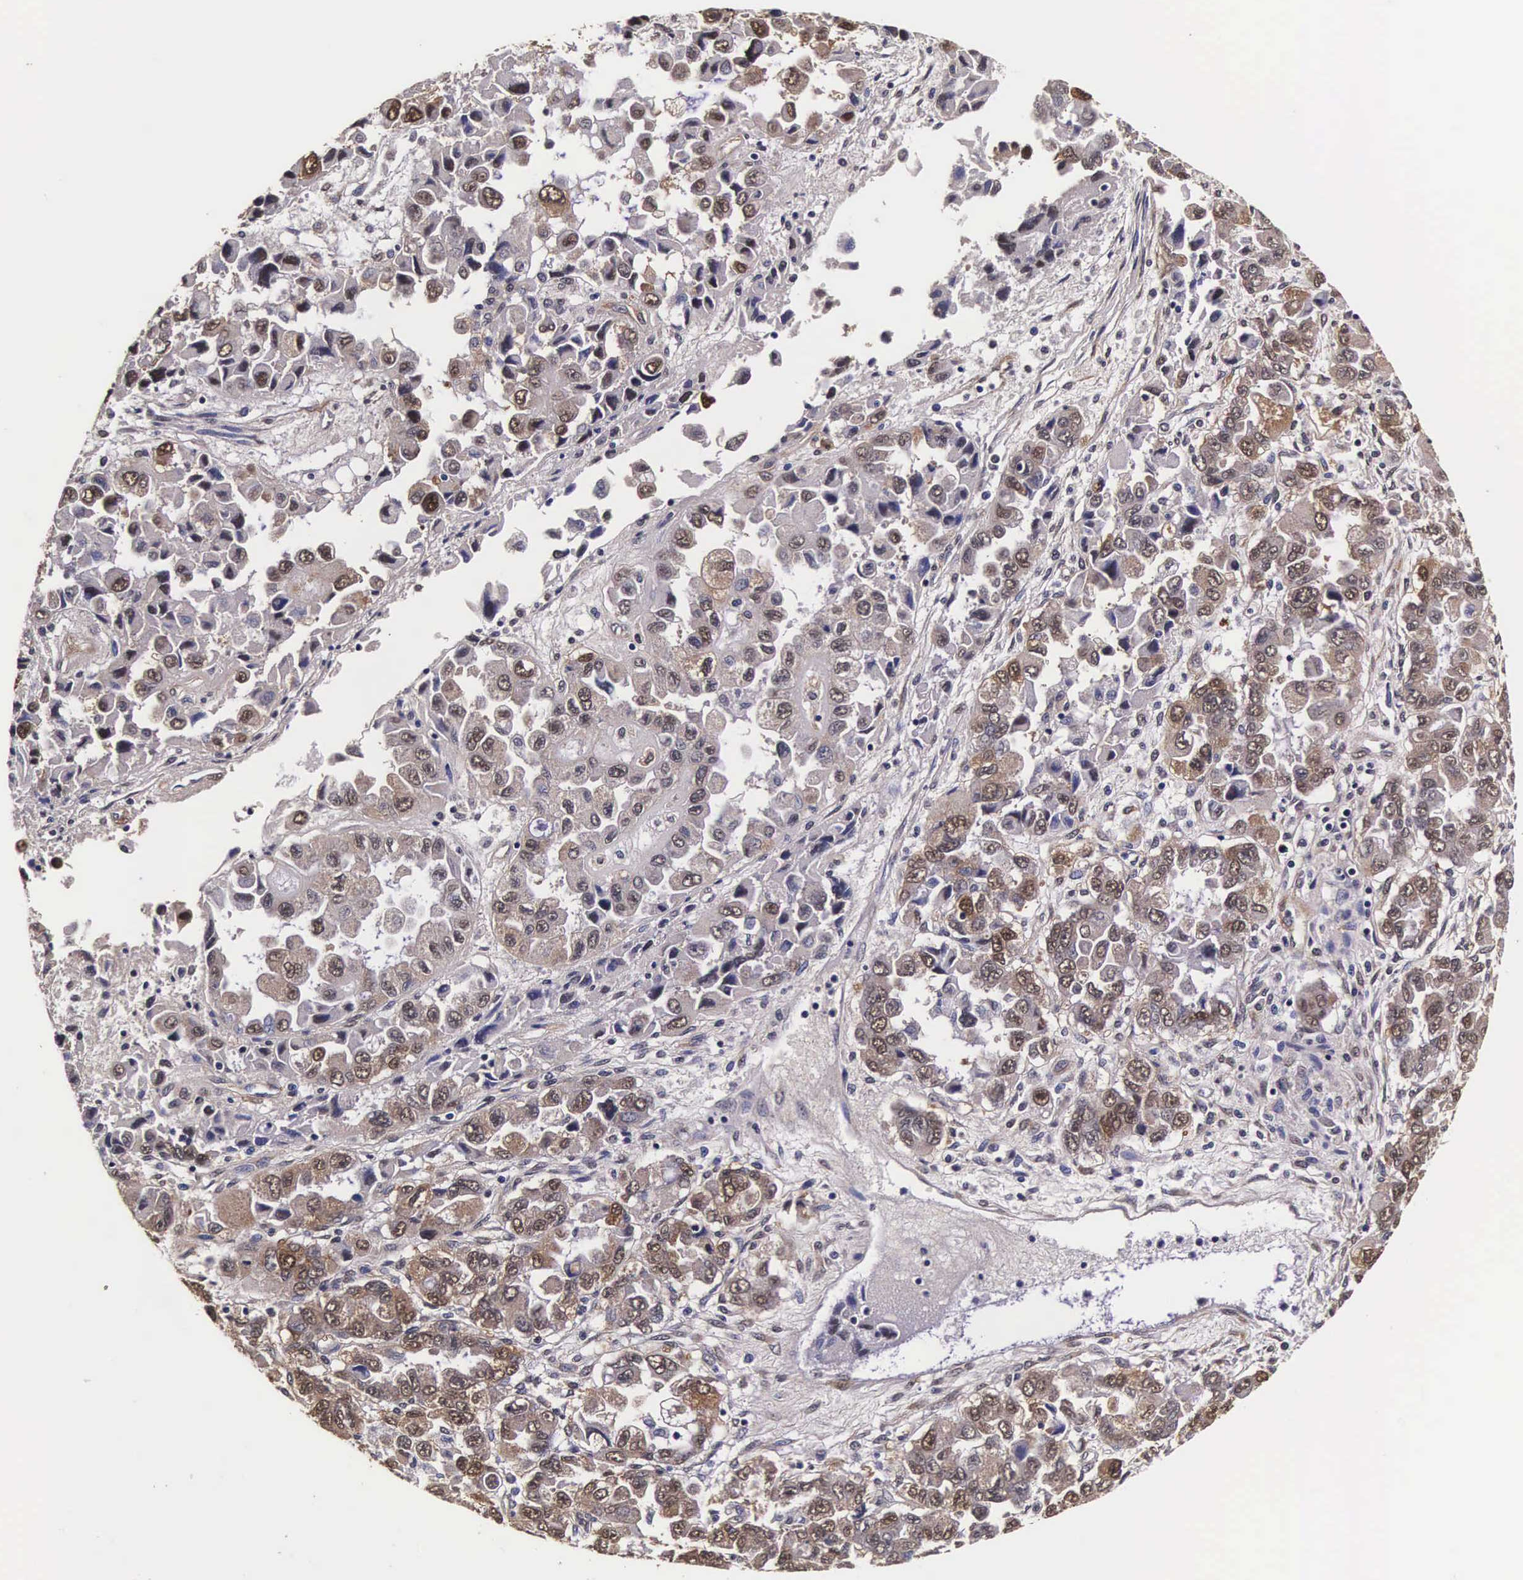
{"staining": {"intensity": "moderate", "quantity": "25%-75%", "location": "cytoplasmic/membranous,nuclear"}, "tissue": "ovarian cancer", "cell_type": "Tumor cells", "image_type": "cancer", "snomed": [{"axis": "morphology", "description": "Cystadenocarcinoma, serous, NOS"}, {"axis": "topography", "description": "Ovary"}], "caption": "A photomicrograph of serous cystadenocarcinoma (ovarian) stained for a protein reveals moderate cytoplasmic/membranous and nuclear brown staining in tumor cells. (DAB (3,3'-diaminobenzidine) = brown stain, brightfield microscopy at high magnification).", "gene": "TECPR2", "patient": {"sex": "female", "age": 84}}